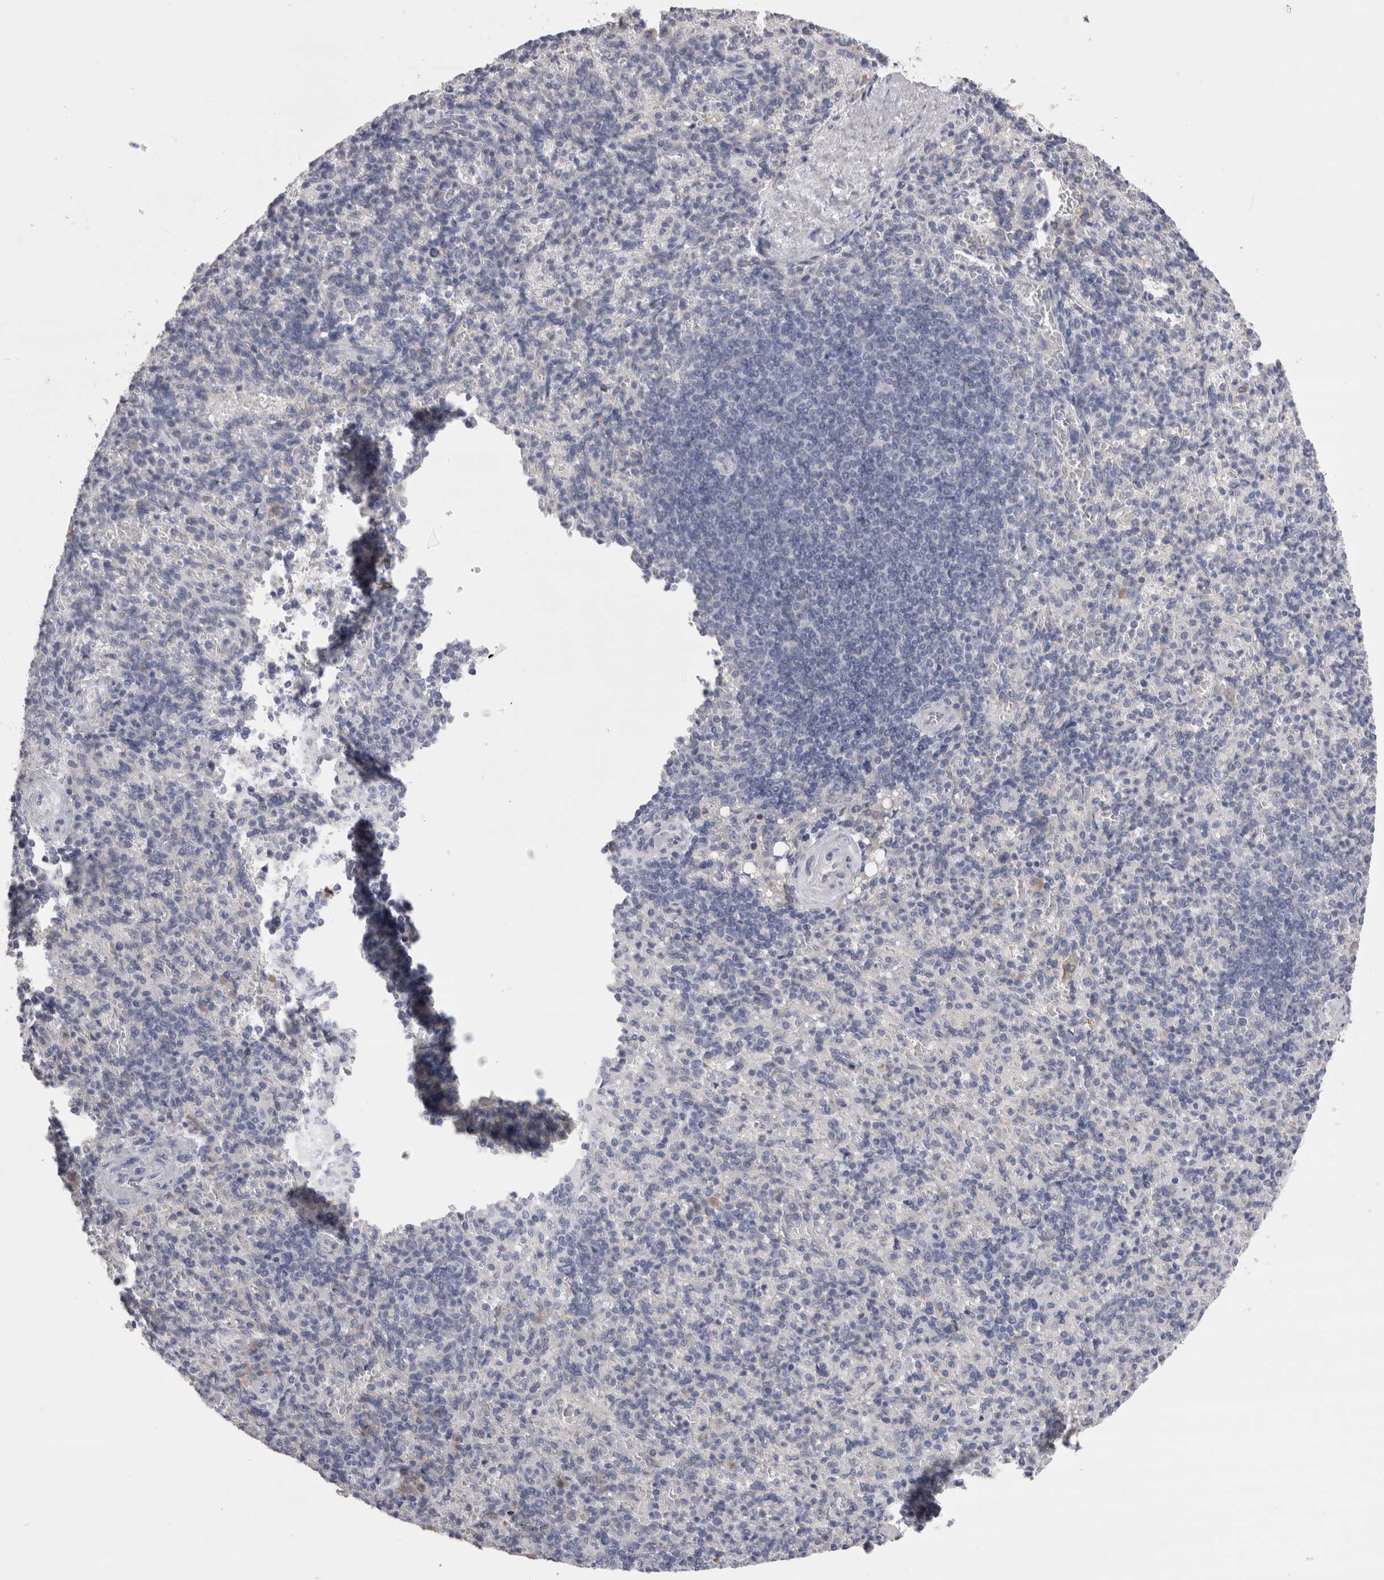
{"staining": {"intensity": "negative", "quantity": "none", "location": "none"}, "tissue": "spleen", "cell_type": "Cells in red pulp", "image_type": "normal", "snomed": [{"axis": "morphology", "description": "Normal tissue, NOS"}, {"axis": "topography", "description": "Spleen"}], "caption": "Human spleen stained for a protein using immunohistochemistry exhibits no positivity in cells in red pulp.", "gene": "REG1A", "patient": {"sex": "female", "age": 74}}